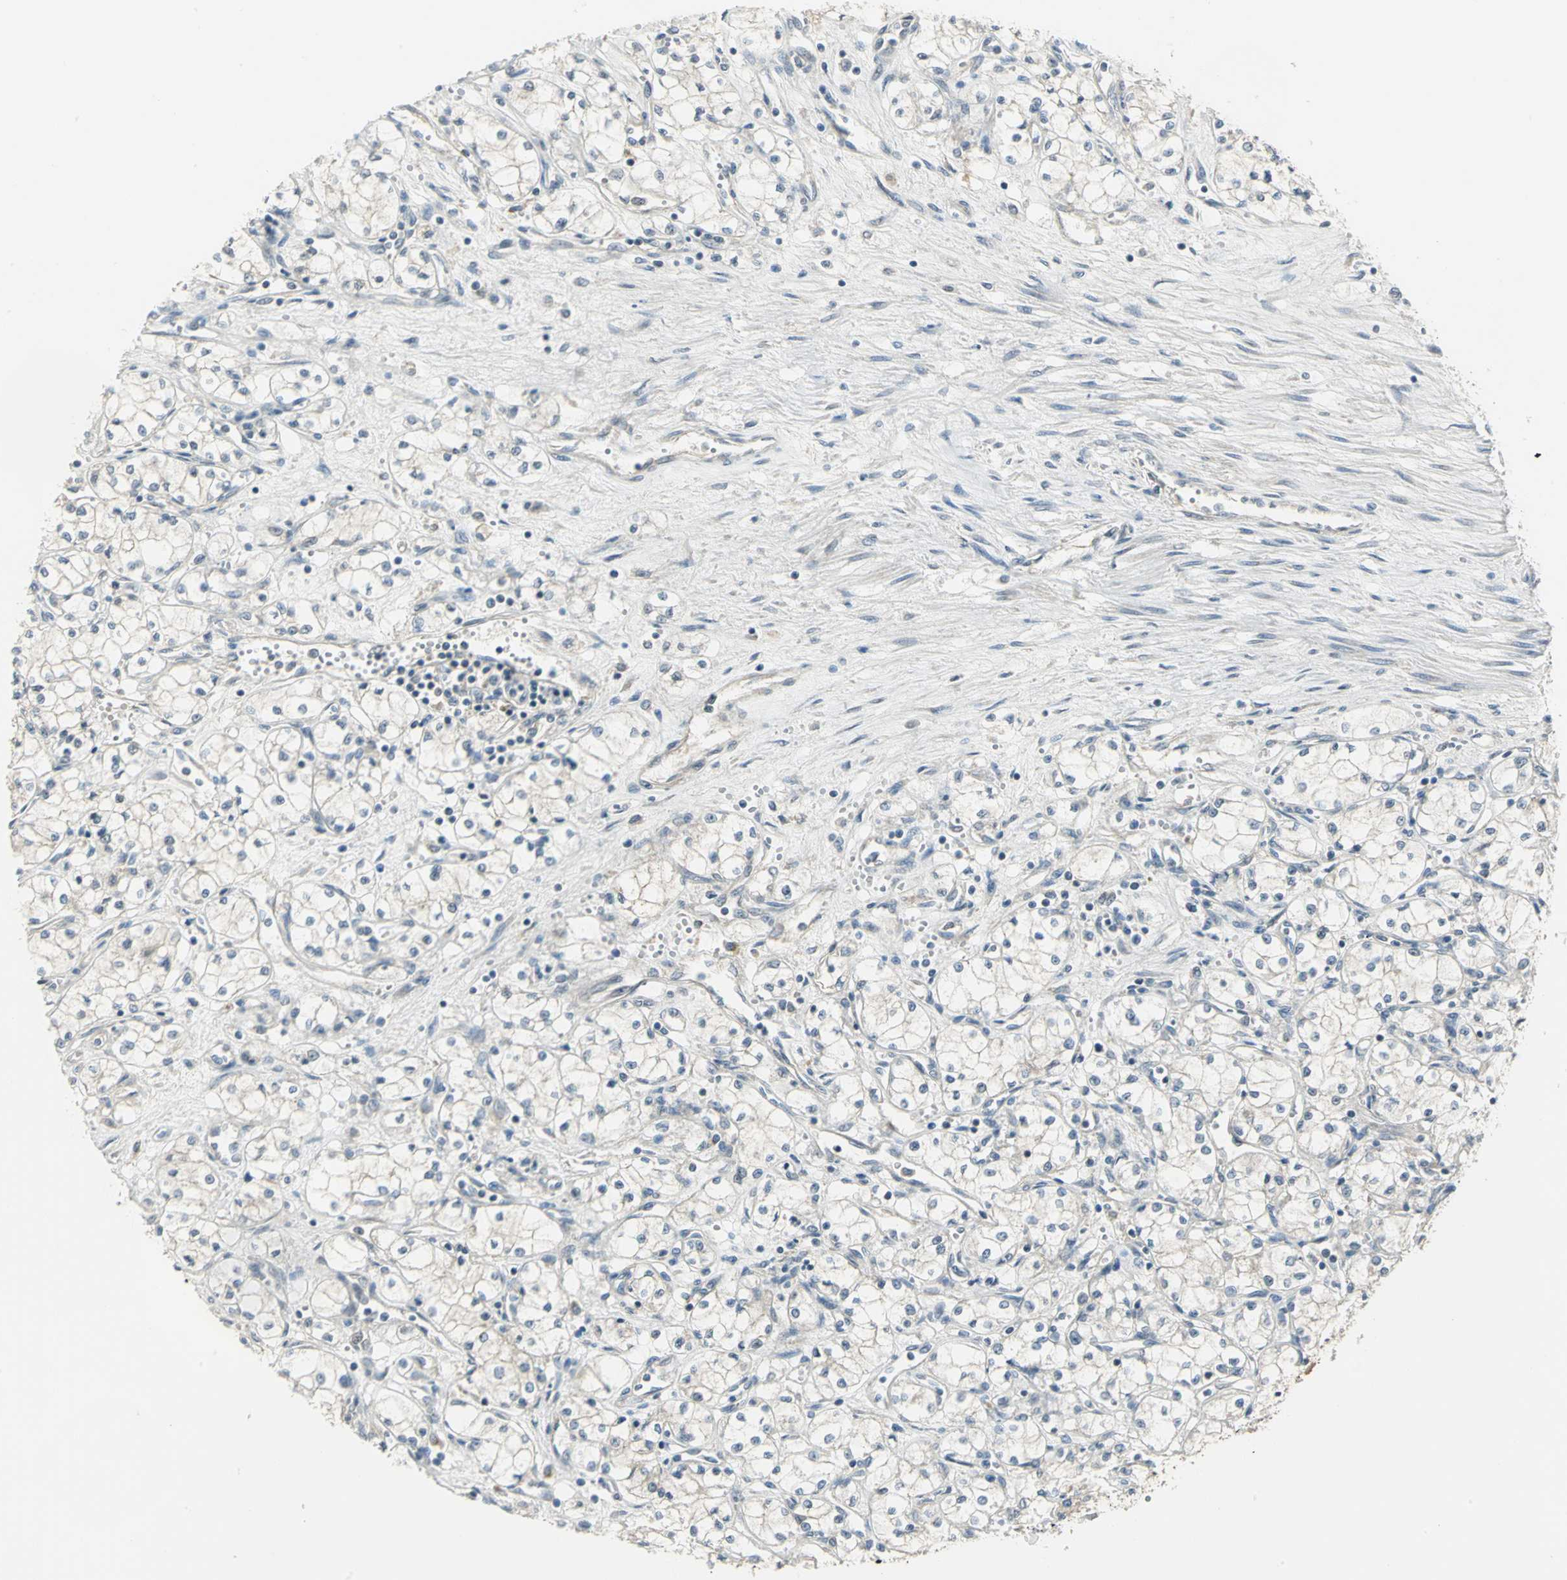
{"staining": {"intensity": "negative", "quantity": "none", "location": "none"}, "tissue": "renal cancer", "cell_type": "Tumor cells", "image_type": "cancer", "snomed": [{"axis": "morphology", "description": "Normal tissue, NOS"}, {"axis": "morphology", "description": "Adenocarcinoma, NOS"}, {"axis": "topography", "description": "Kidney"}], "caption": "A micrograph of renal cancer stained for a protein exhibits no brown staining in tumor cells. (DAB immunohistochemistry with hematoxylin counter stain).", "gene": "MAPK8IP3", "patient": {"sex": "male", "age": 59}}